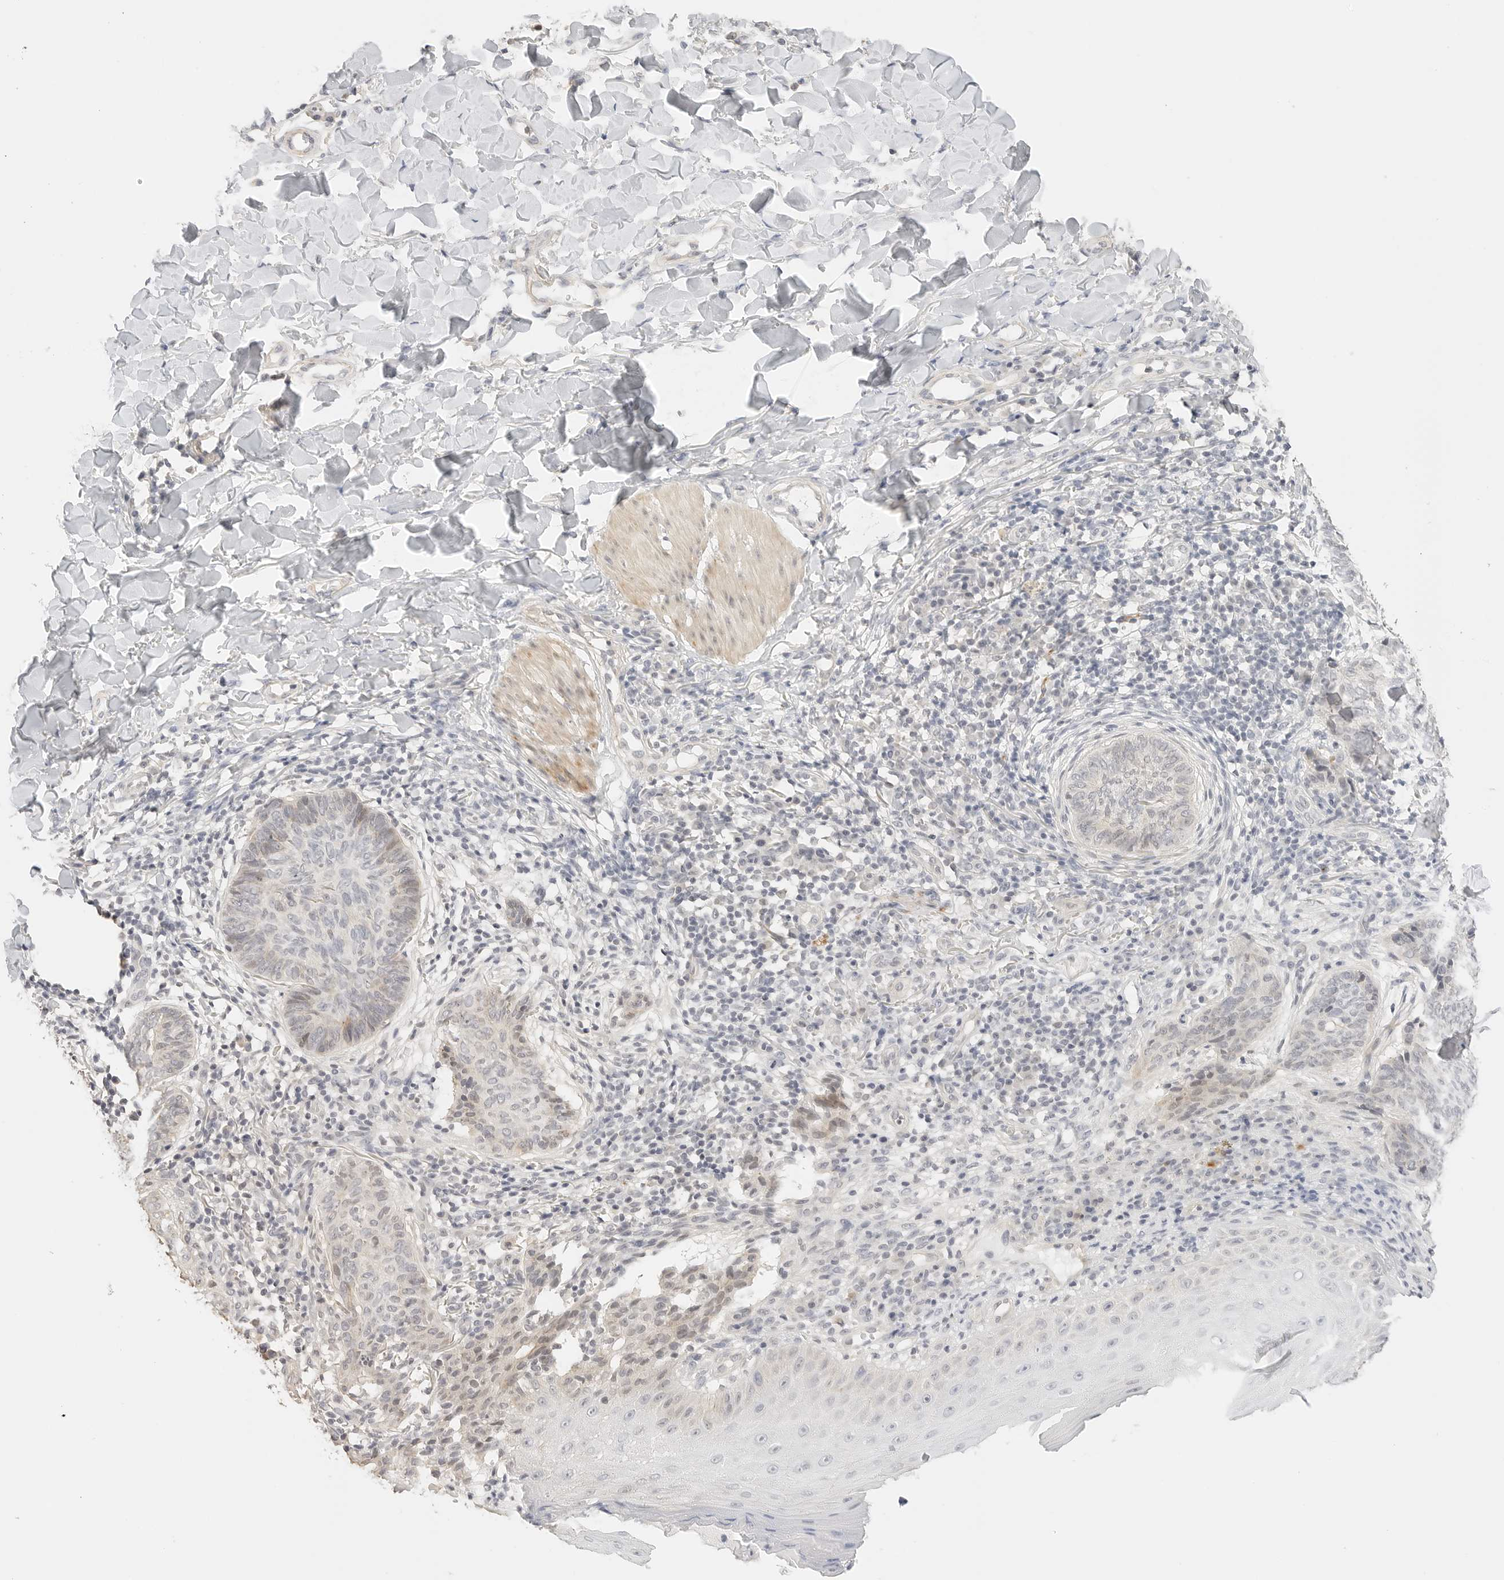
{"staining": {"intensity": "negative", "quantity": "none", "location": "none"}, "tissue": "skin cancer", "cell_type": "Tumor cells", "image_type": "cancer", "snomed": [{"axis": "morphology", "description": "Normal tissue, NOS"}, {"axis": "morphology", "description": "Basal cell carcinoma"}, {"axis": "topography", "description": "Skin"}], "caption": "Immunohistochemistry (IHC) micrograph of neoplastic tissue: human skin basal cell carcinoma stained with DAB shows no significant protein positivity in tumor cells.", "gene": "PCDH19", "patient": {"sex": "male", "age": 50}}